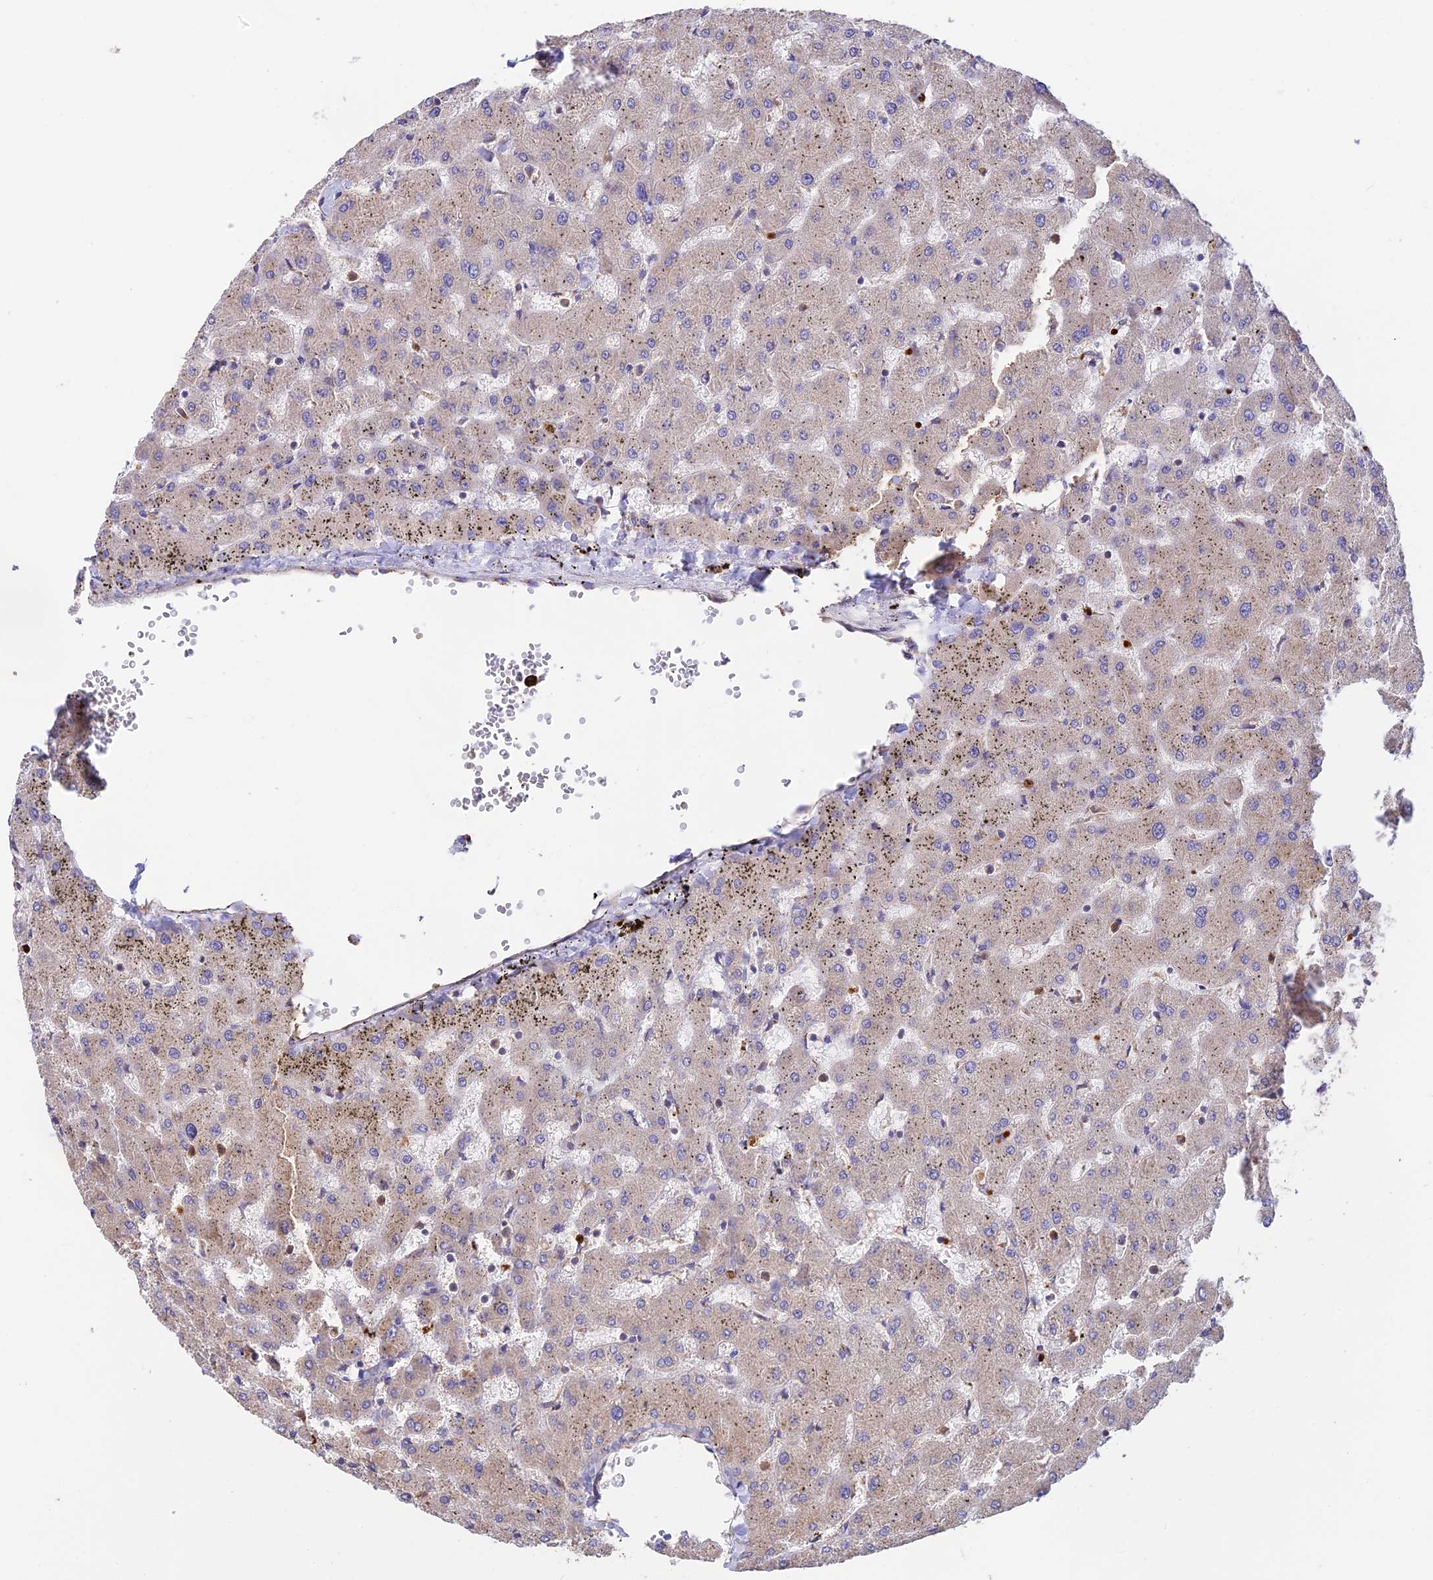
{"staining": {"intensity": "negative", "quantity": "none", "location": "none"}, "tissue": "liver", "cell_type": "Cholangiocytes", "image_type": "normal", "snomed": [{"axis": "morphology", "description": "Normal tissue, NOS"}, {"axis": "topography", "description": "Liver"}], "caption": "Liver was stained to show a protein in brown. There is no significant staining in cholangiocytes. The staining is performed using DAB (3,3'-diaminobenzidine) brown chromogen with nuclei counter-stained in using hematoxylin.", "gene": "EMC3", "patient": {"sex": "female", "age": 63}}